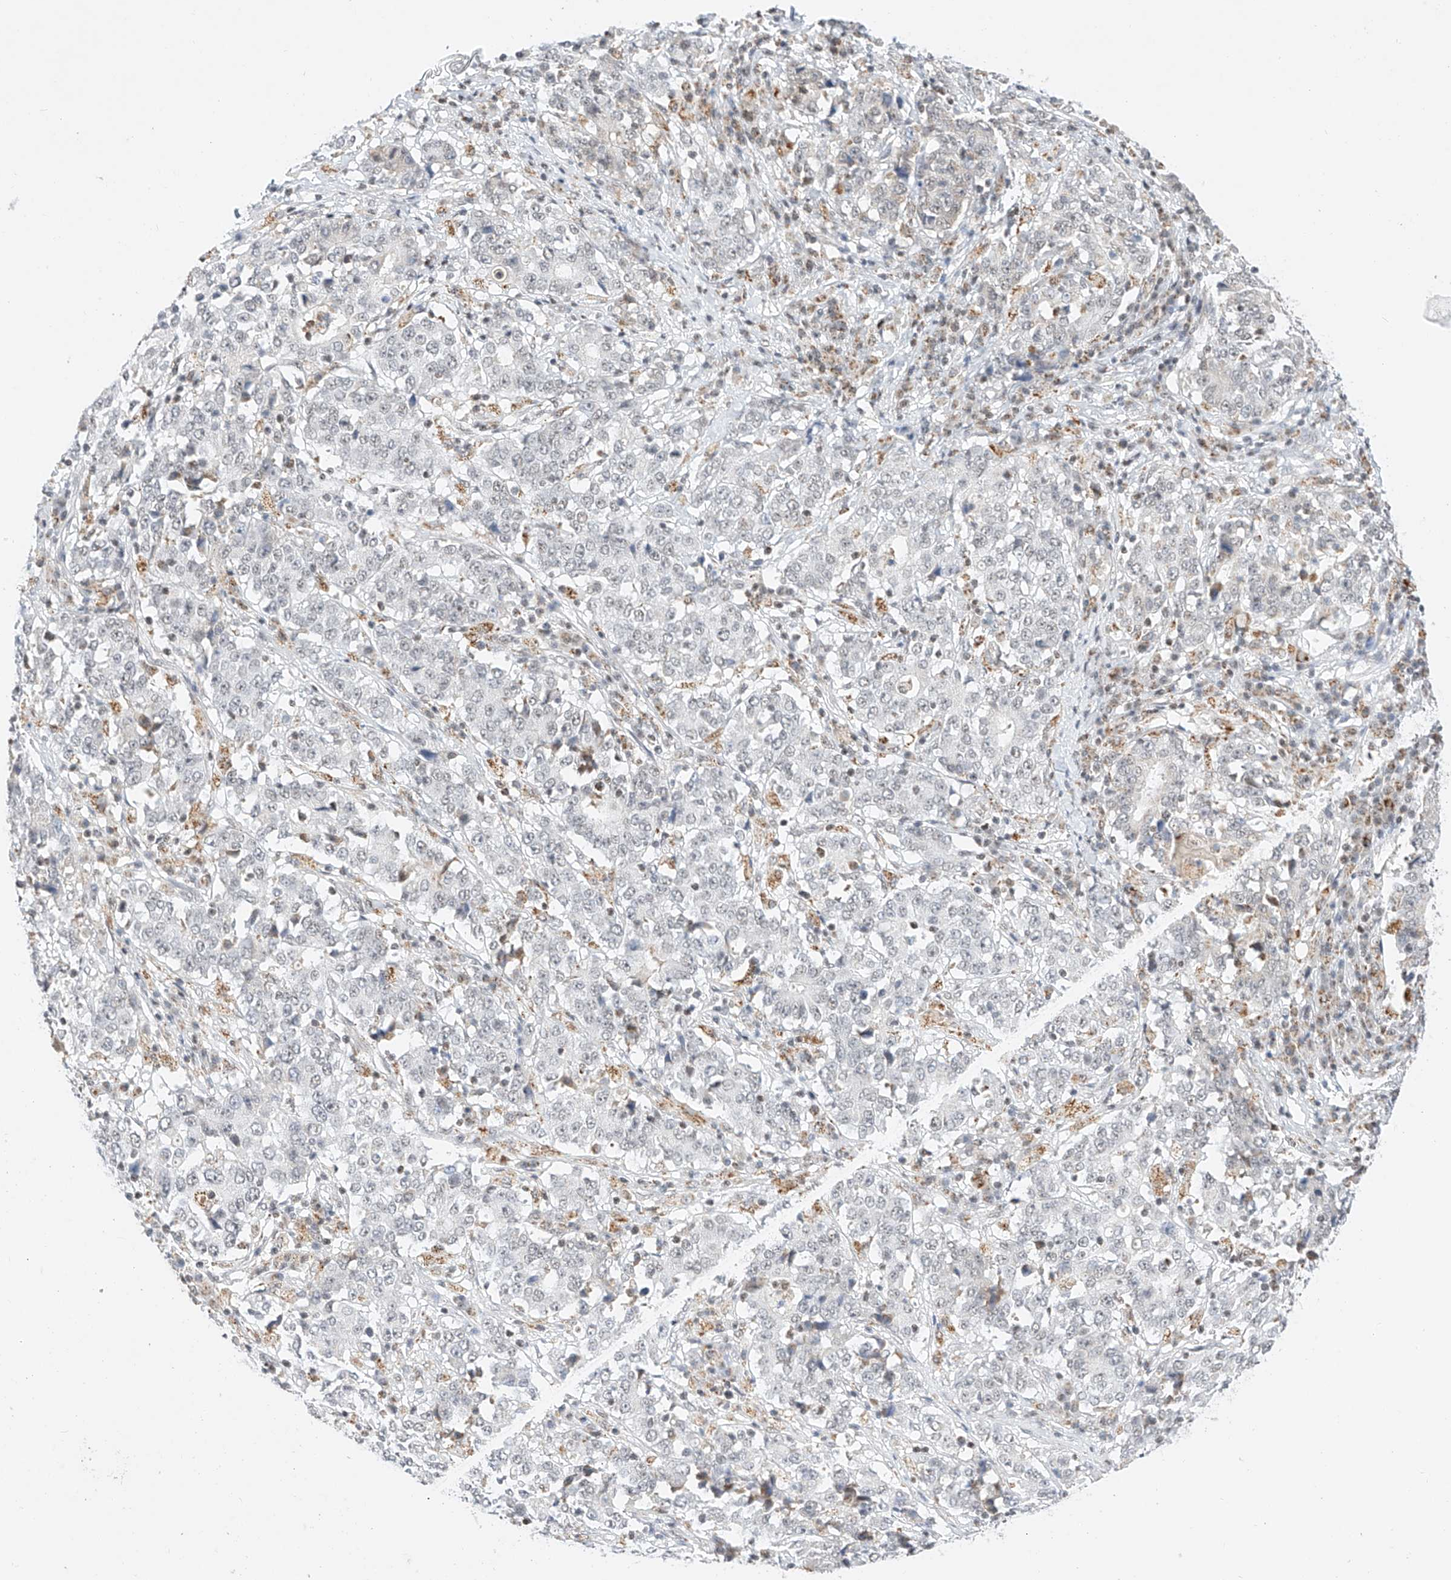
{"staining": {"intensity": "negative", "quantity": "none", "location": "none"}, "tissue": "stomach cancer", "cell_type": "Tumor cells", "image_type": "cancer", "snomed": [{"axis": "morphology", "description": "Adenocarcinoma, NOS"}, {"axis": "topography", "description": "Stomach"}], "caption": "Protein analysis of stomach cancer (adenocarcinoma) exhibits no significant expression in tumor cells. The staining is performed using DAB (3,3'-diaminobenzidine) brown chromogen with nuclei counter-stained in using hematoxylin.", "gene": "NRF1", "patient": {"sex": "male", "age": 59}}